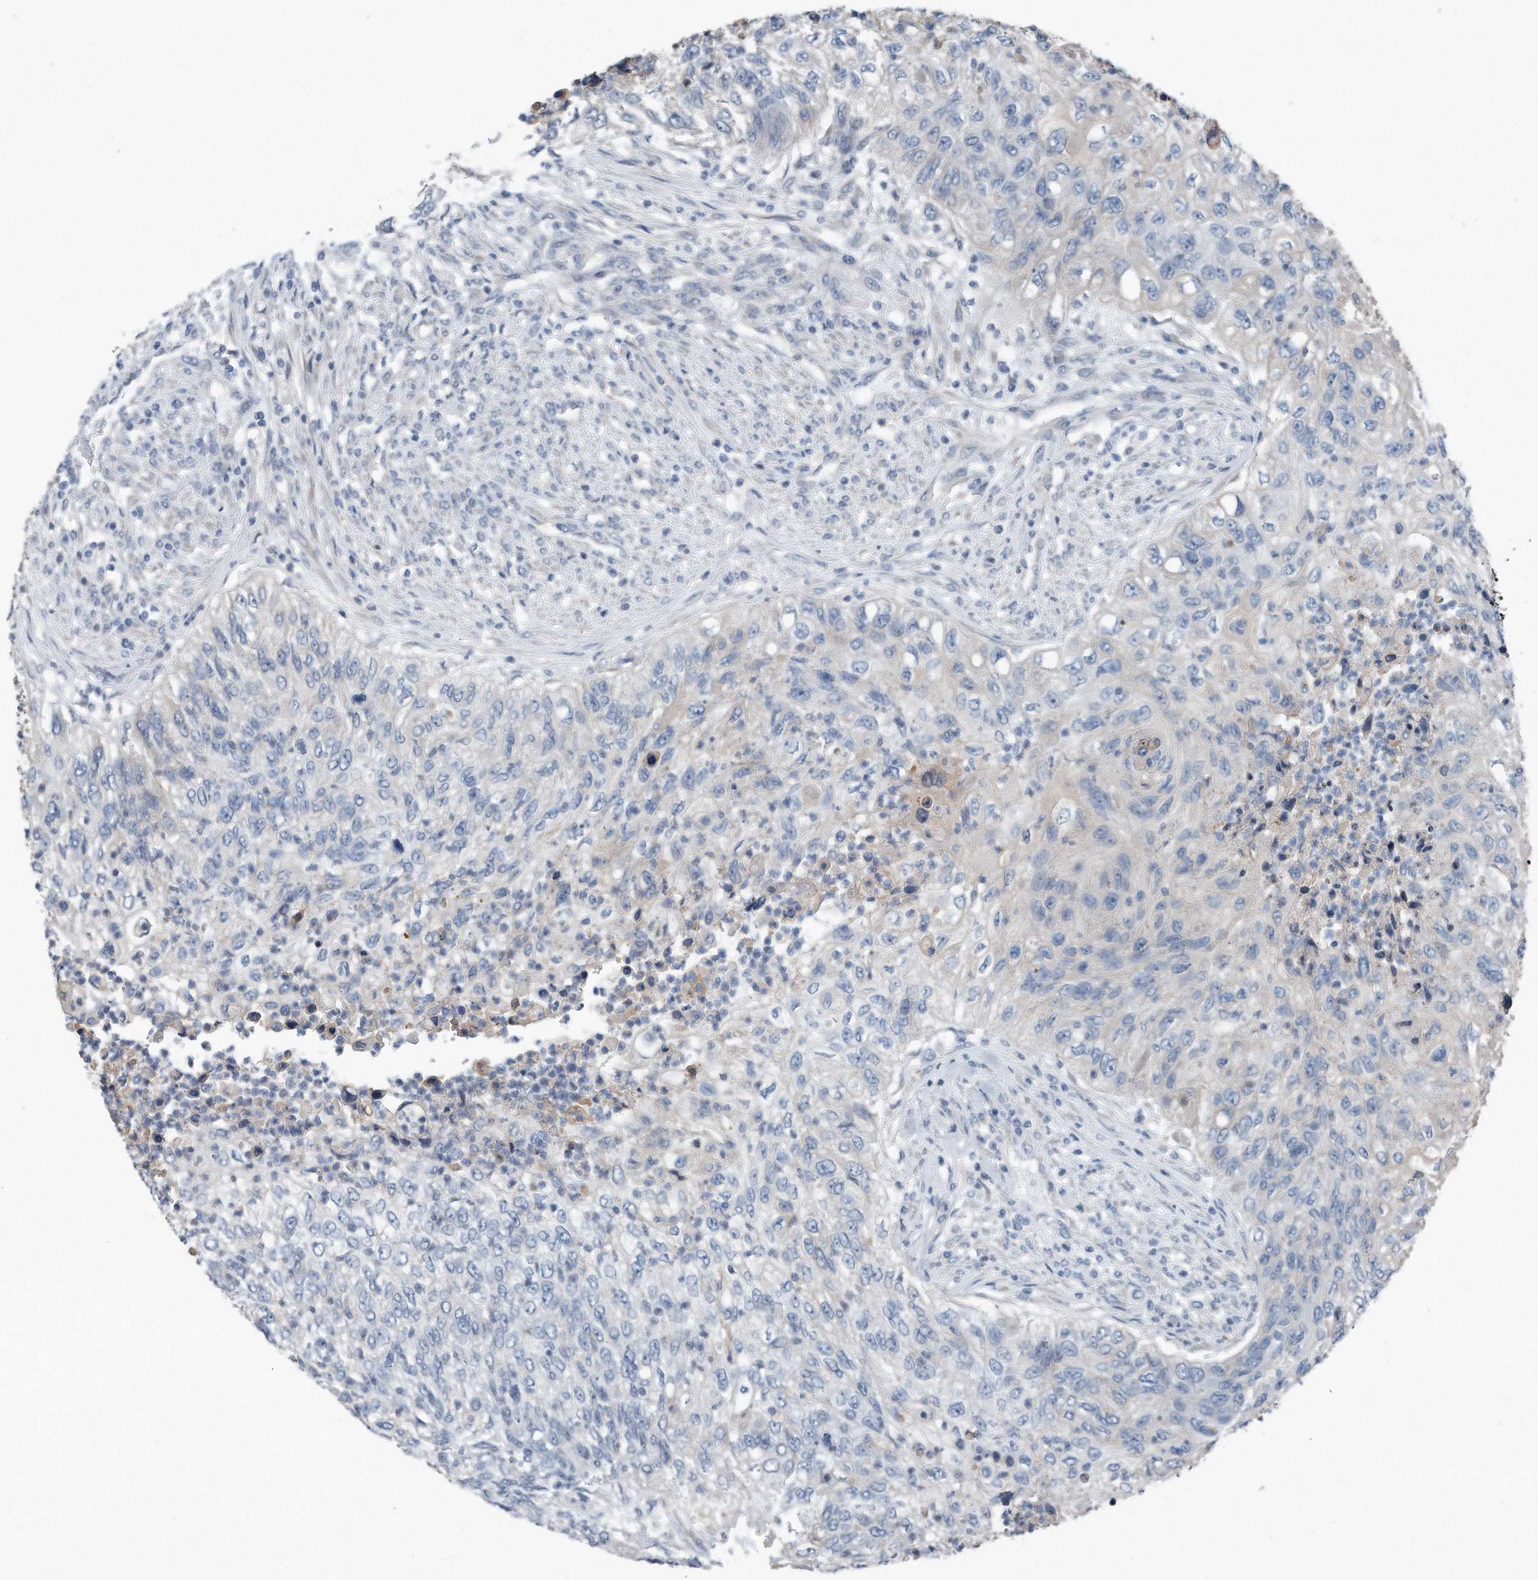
{"staining": {"intensity": "negative", "quantity": "none", "location": "none"}, "tissue": "urothelial cancer", "cell_type": "Tumor cells", "image_type": "cancer", "snomed": [{"axis": "morphology", "description": "Urothelial carcinoma, High grade"}, {"axis": "topography", "description": "Urinary bladder"}], "caption": "Immunohistochemistry histopathology image of neoplastic tissue: urothelial cancer stained with DAB exhibits no significant protein staining in tumor cells. (DAB immunohistochemistry (IHC), high magnification).", "gene": "YRDC", "patient": {"sex": "female", "age": 60}}